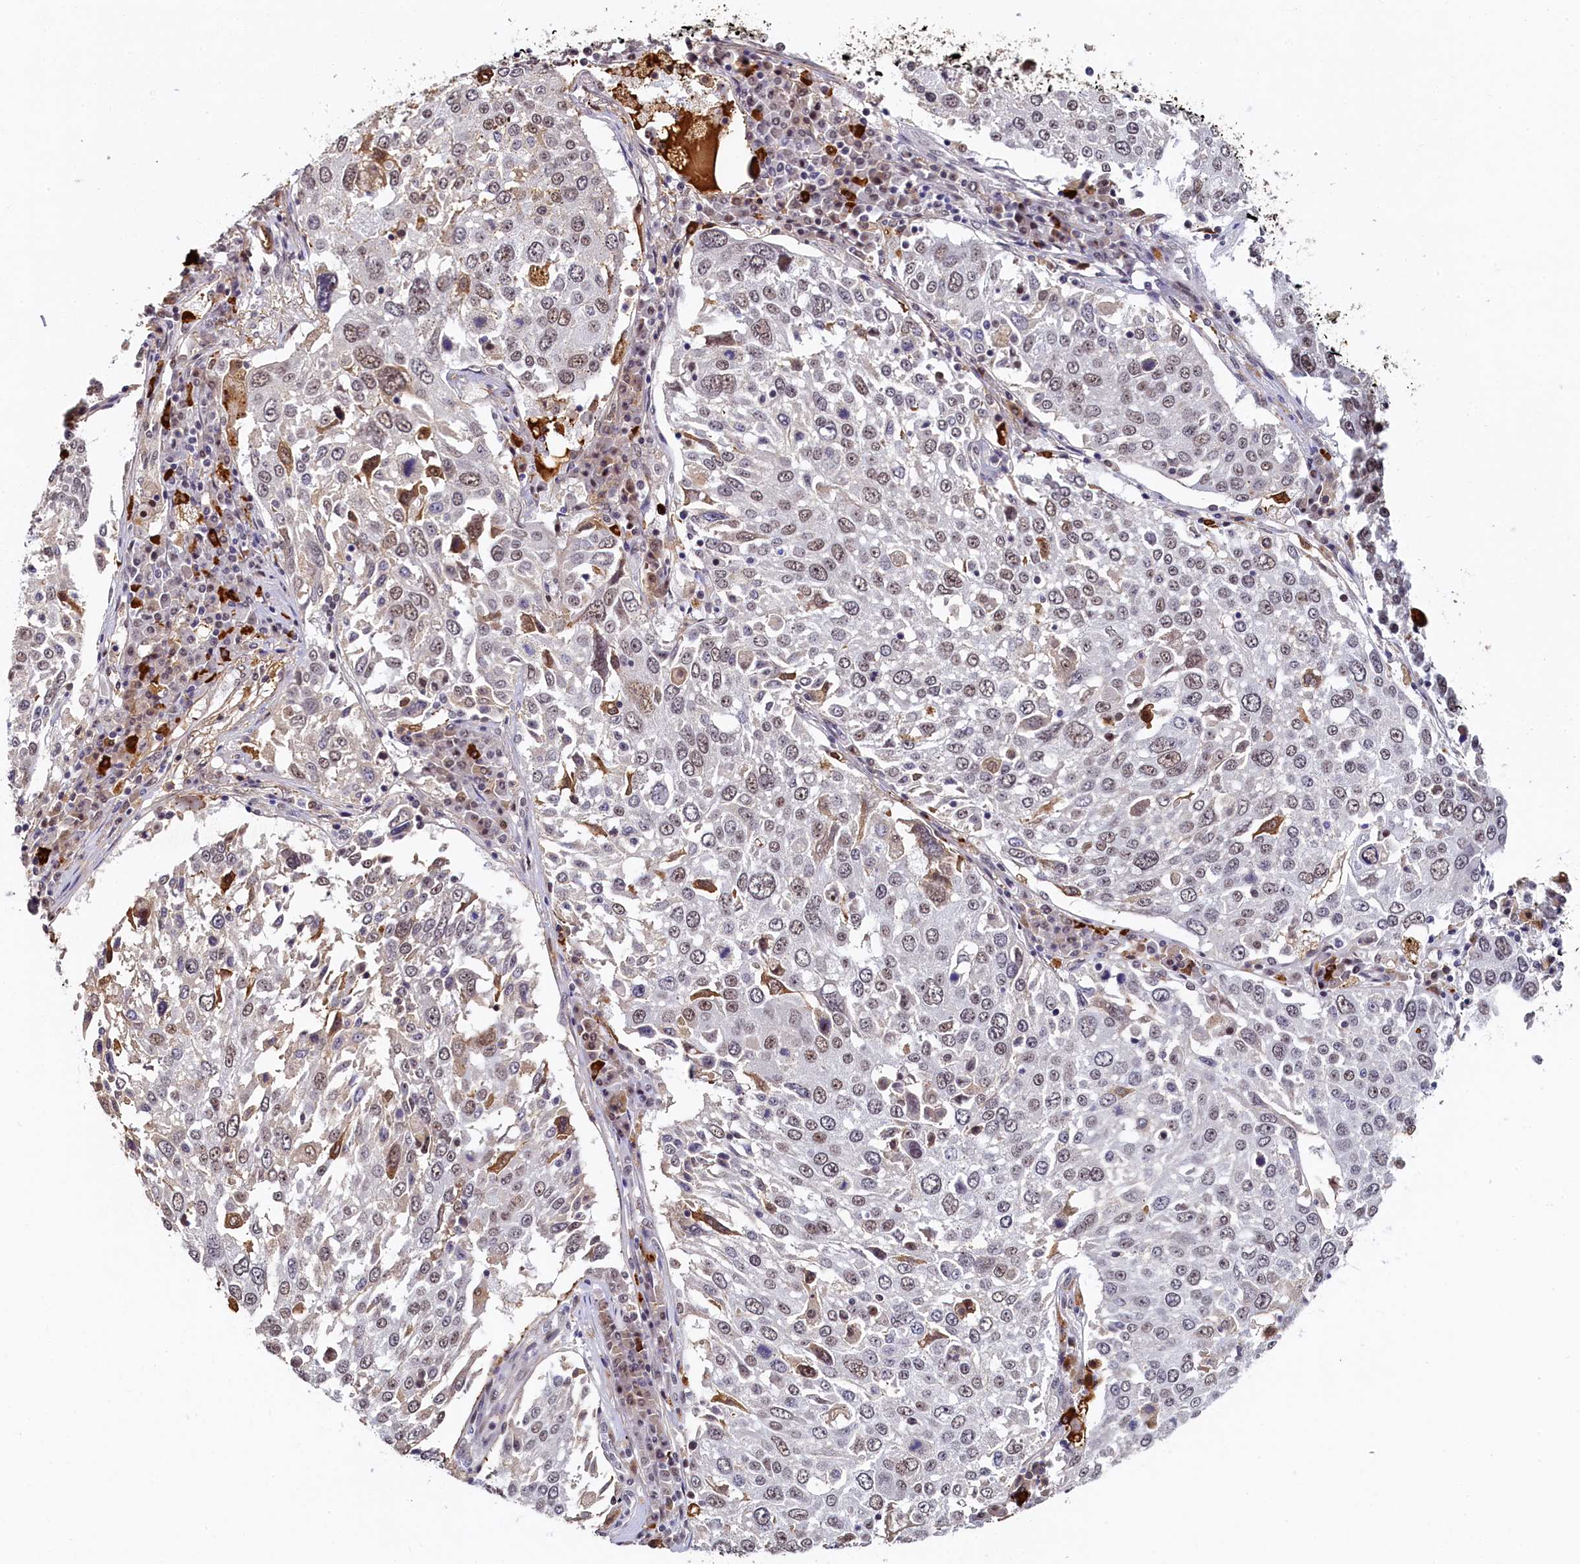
{"staining": {"intensity": "moderate", "quantity": "25%-75%", "location": "nuclear"}, "tissue": "lung cancer", "cell_type": "Tumor cells", "image_type": "cancer", "snomed": [{"axis": "morphology", "description": "Squamous cell carcinoma, NOS"}, {"axis": "topography", "description": "Lung"}], "caption": "Protein analysis of lung cancer (squamous cell carcinoma) tissue demonstrates moderate nuclear staining in approximately 25%-75% of tumor cells. Ihc stains the protein in brown and the nuclei are stained blue.", "gene": "INTS14", "patient": {"sex": "male", "age": 65}}